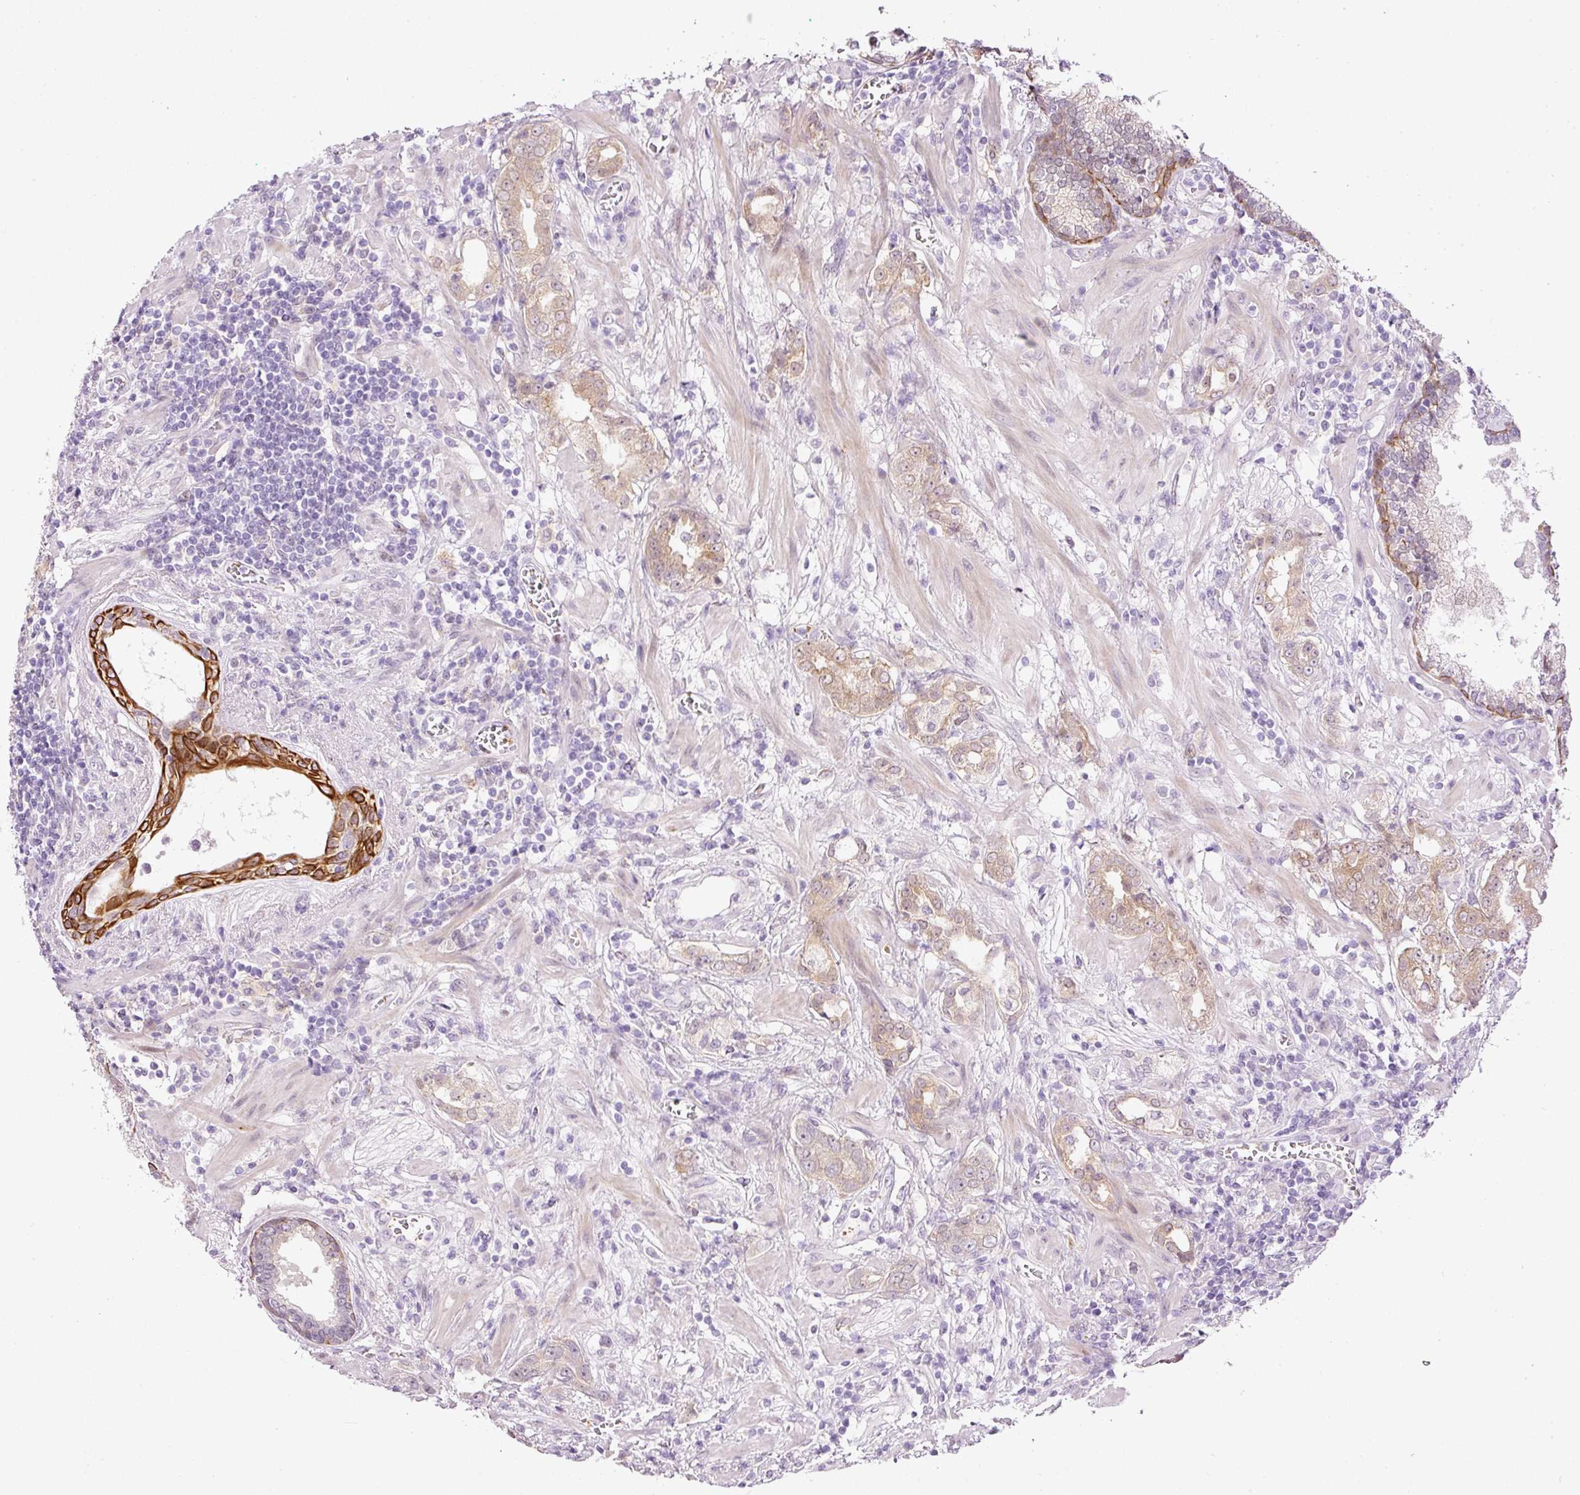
{"staining": {"intensity": "weak", "quantity": "25%-75%", "location": "cytoplasmic/membranous,nuclear"}, "tissue": "prostate cancer", "cell_type": "Tumor cells", "image_type": "cancer", "snomed": [{"axis": "morphology", "description": "Adenocarcinoma, High grade"}, {"axis": "topography", "description": "Prostate"}], "caption": "Prostate cancer (adenocarcinoma (high-grade)) tissue shows weak cytoplasmic/membranous and nuclear expression in about 25%-75% of tumor cells The protein of interest is stained brown, and the nuclei are stained in blue (DAB IHC with brightfield microscopy, high magnification).", "gene": "SRC", "patient": {"sex": "male", "age": 63}}